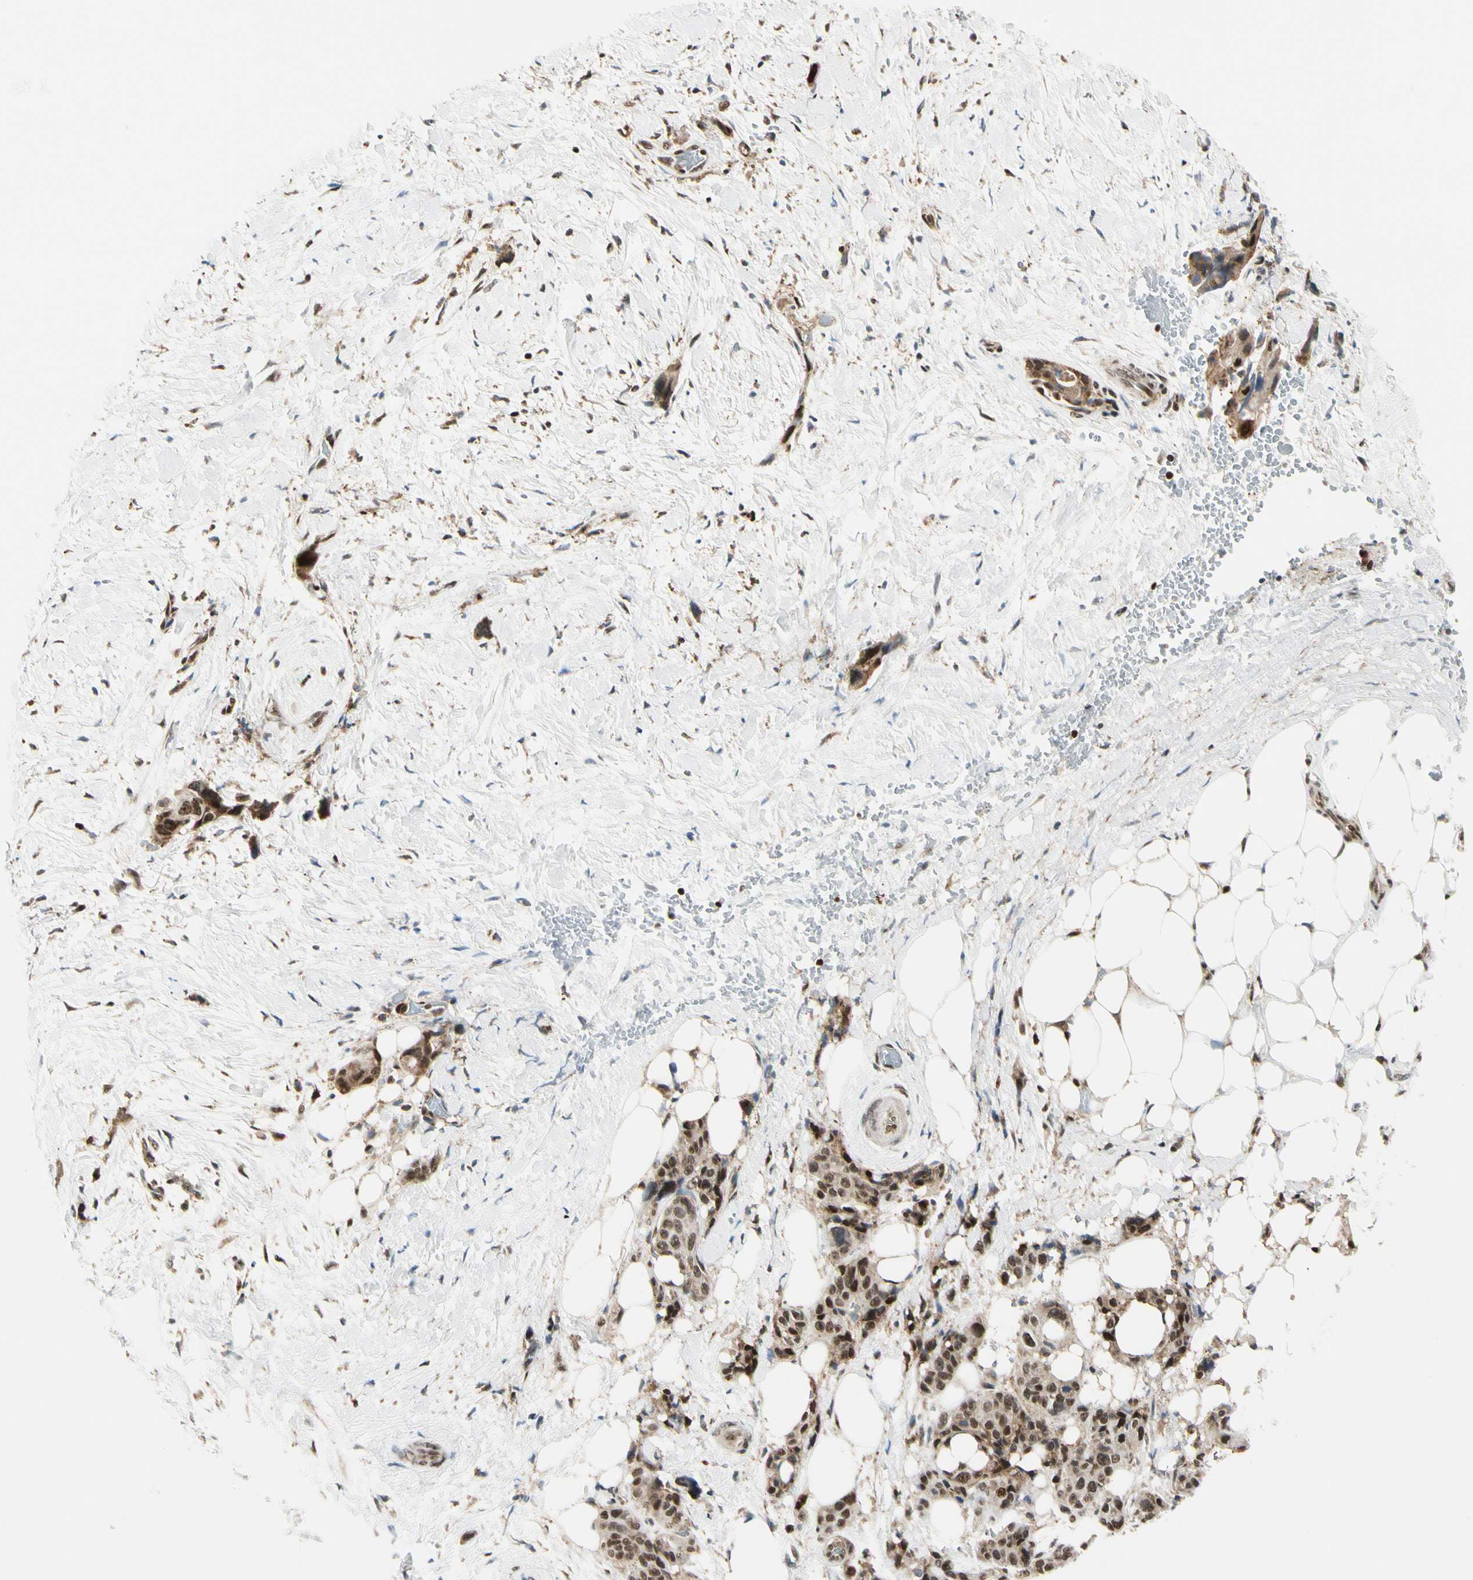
{"staining": {"intensity": "strong", "quantity": ">75%", "location": "cytoplasmic/membranous,nuclear"}, "tissue": "pancreatic cancer", "cell_type": "Tumor cells", "image_type": "cancer", "snomed": [{"axis": "morphology", "description": "Adenocarcinoma, NOS"}, {"axis": "topography", "description": "Pancreas"}], "caption": "Pancreatic adenocarcinoma stained for a protein shows strong cytoplasmic/membranous and nuclear positivity in tumor cells. Using DAB (brown) and hematoxylin (blue) stains, captured at high magnification using brightfield microscopy.", "gene": "DAXX", "patient": {"sex": "male", "age": 46}}